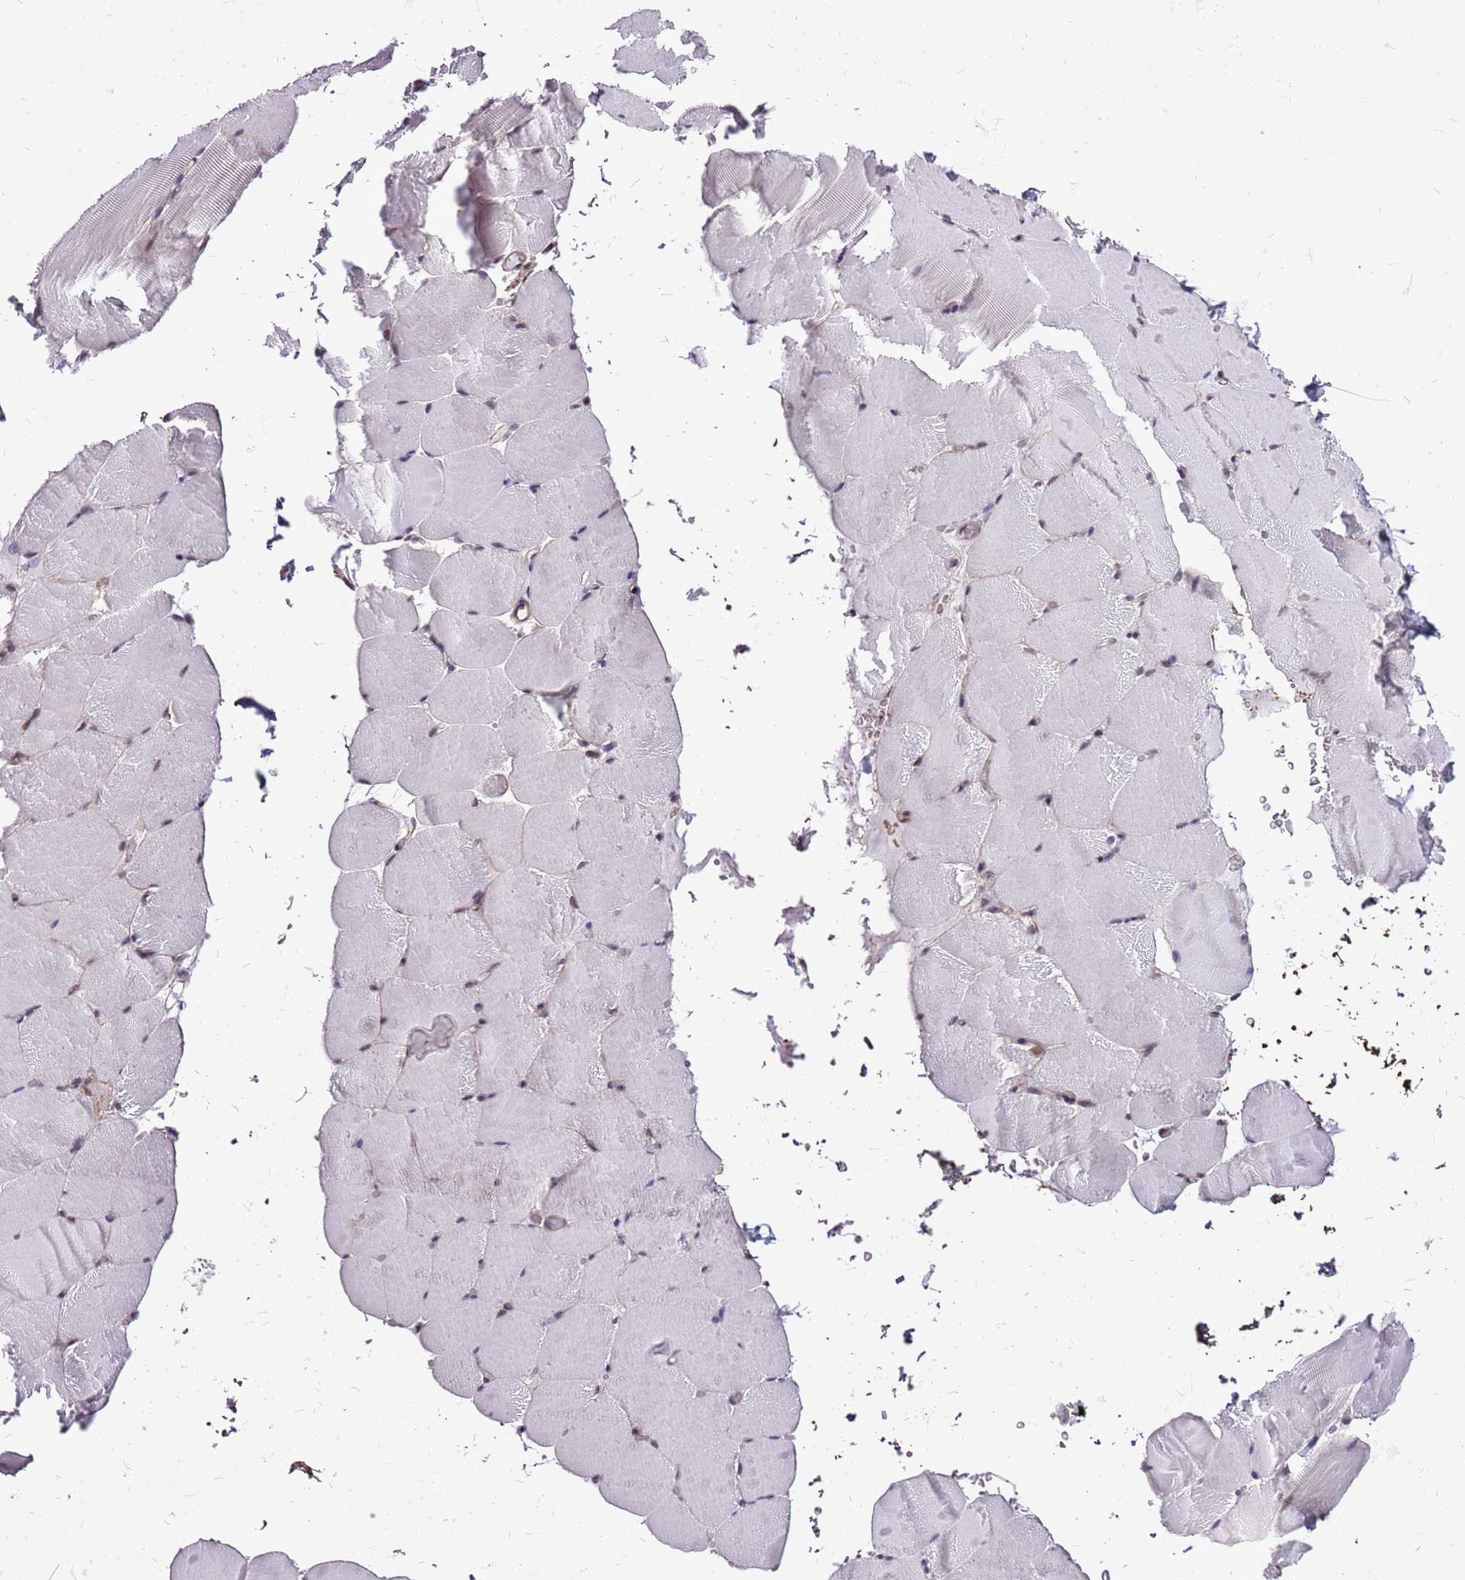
{"staining": {"intensity": "weak", "quantity": "<25%", "location": "nuclear"}, "tissue": "skeletal muscle", "cell_type": "Myocytes", "image_type": "normal", "snomed": [{"axis": "morphology", "description": "Normal tissue, NOS"}, {"axis": "topography", "description": "Skeletal muscle"}, {"axis": "topography", "description": "Parathyroid gland"}], "caption": "DAB immunohistochemical staining of unremarkable human skeletal muscle shows no significant positivity in myocytes. (Stains: DAB immunohistochemistry (IHC) with hematoxylin counter stain, Microscopy: brightfield microscopy at high magnification).", "gene": "CCDC166", "patient": {"sex": "female", "age": 37}}